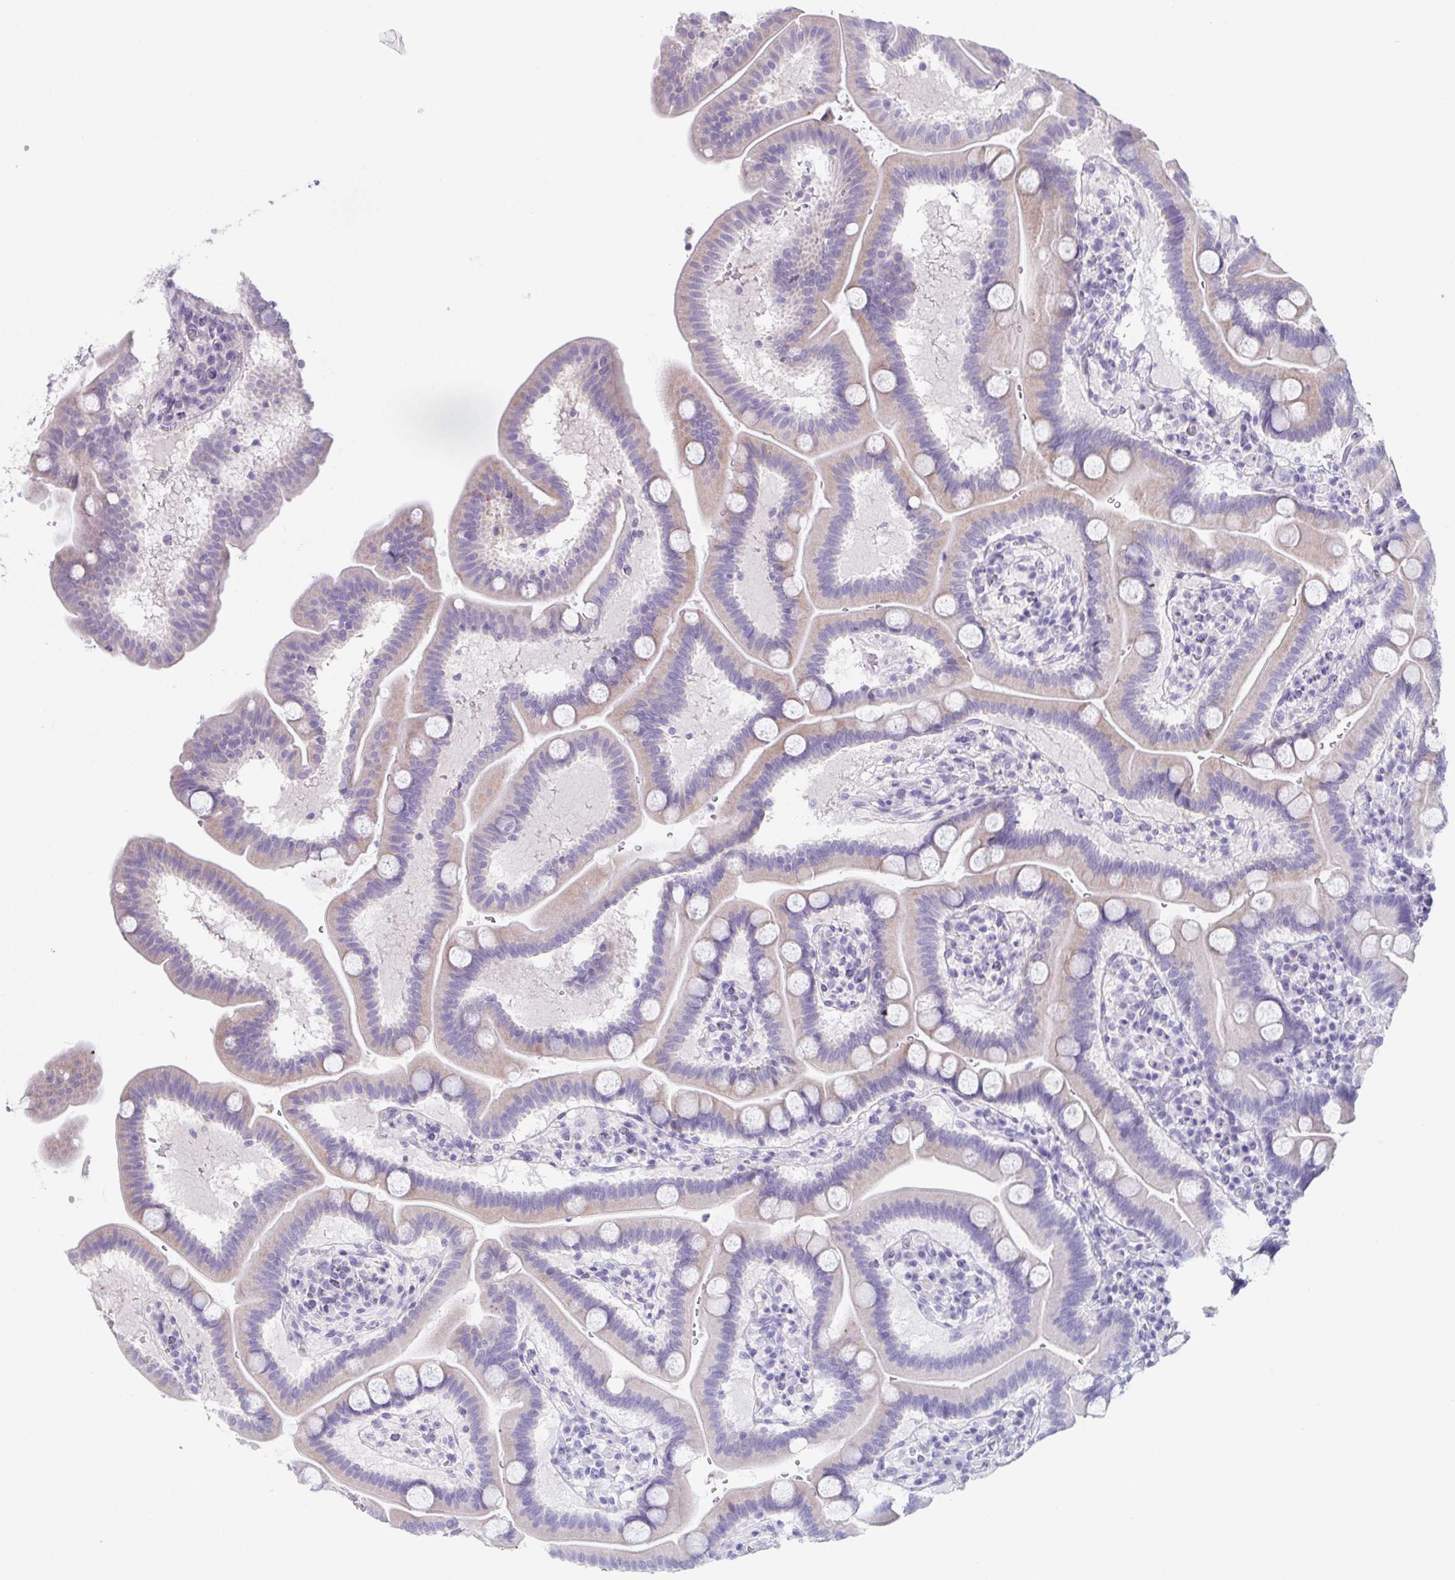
{"staining": {"intensity": "weak", "quantity": "<25%", "location": "cytoplasmic/membranous"}, "tissue": "duodenum", "cell_type": "Glandular cells", "image_type": "normal", "snomed": [{"axis": "morphology", "description": "Normal tissue, NOS"}, {"axis": "topography", "description": "Pancreas"}, {"axis": "topography", "description": "Duodenum"}], "caption": "High power microscopy micrograph of an immunohistochemistry (IHC) image of normal duodenum, revealing no significant staining in glandular cells.", "gene": "HDGFL1", "patient": {"sex": "male", "age": 59}}